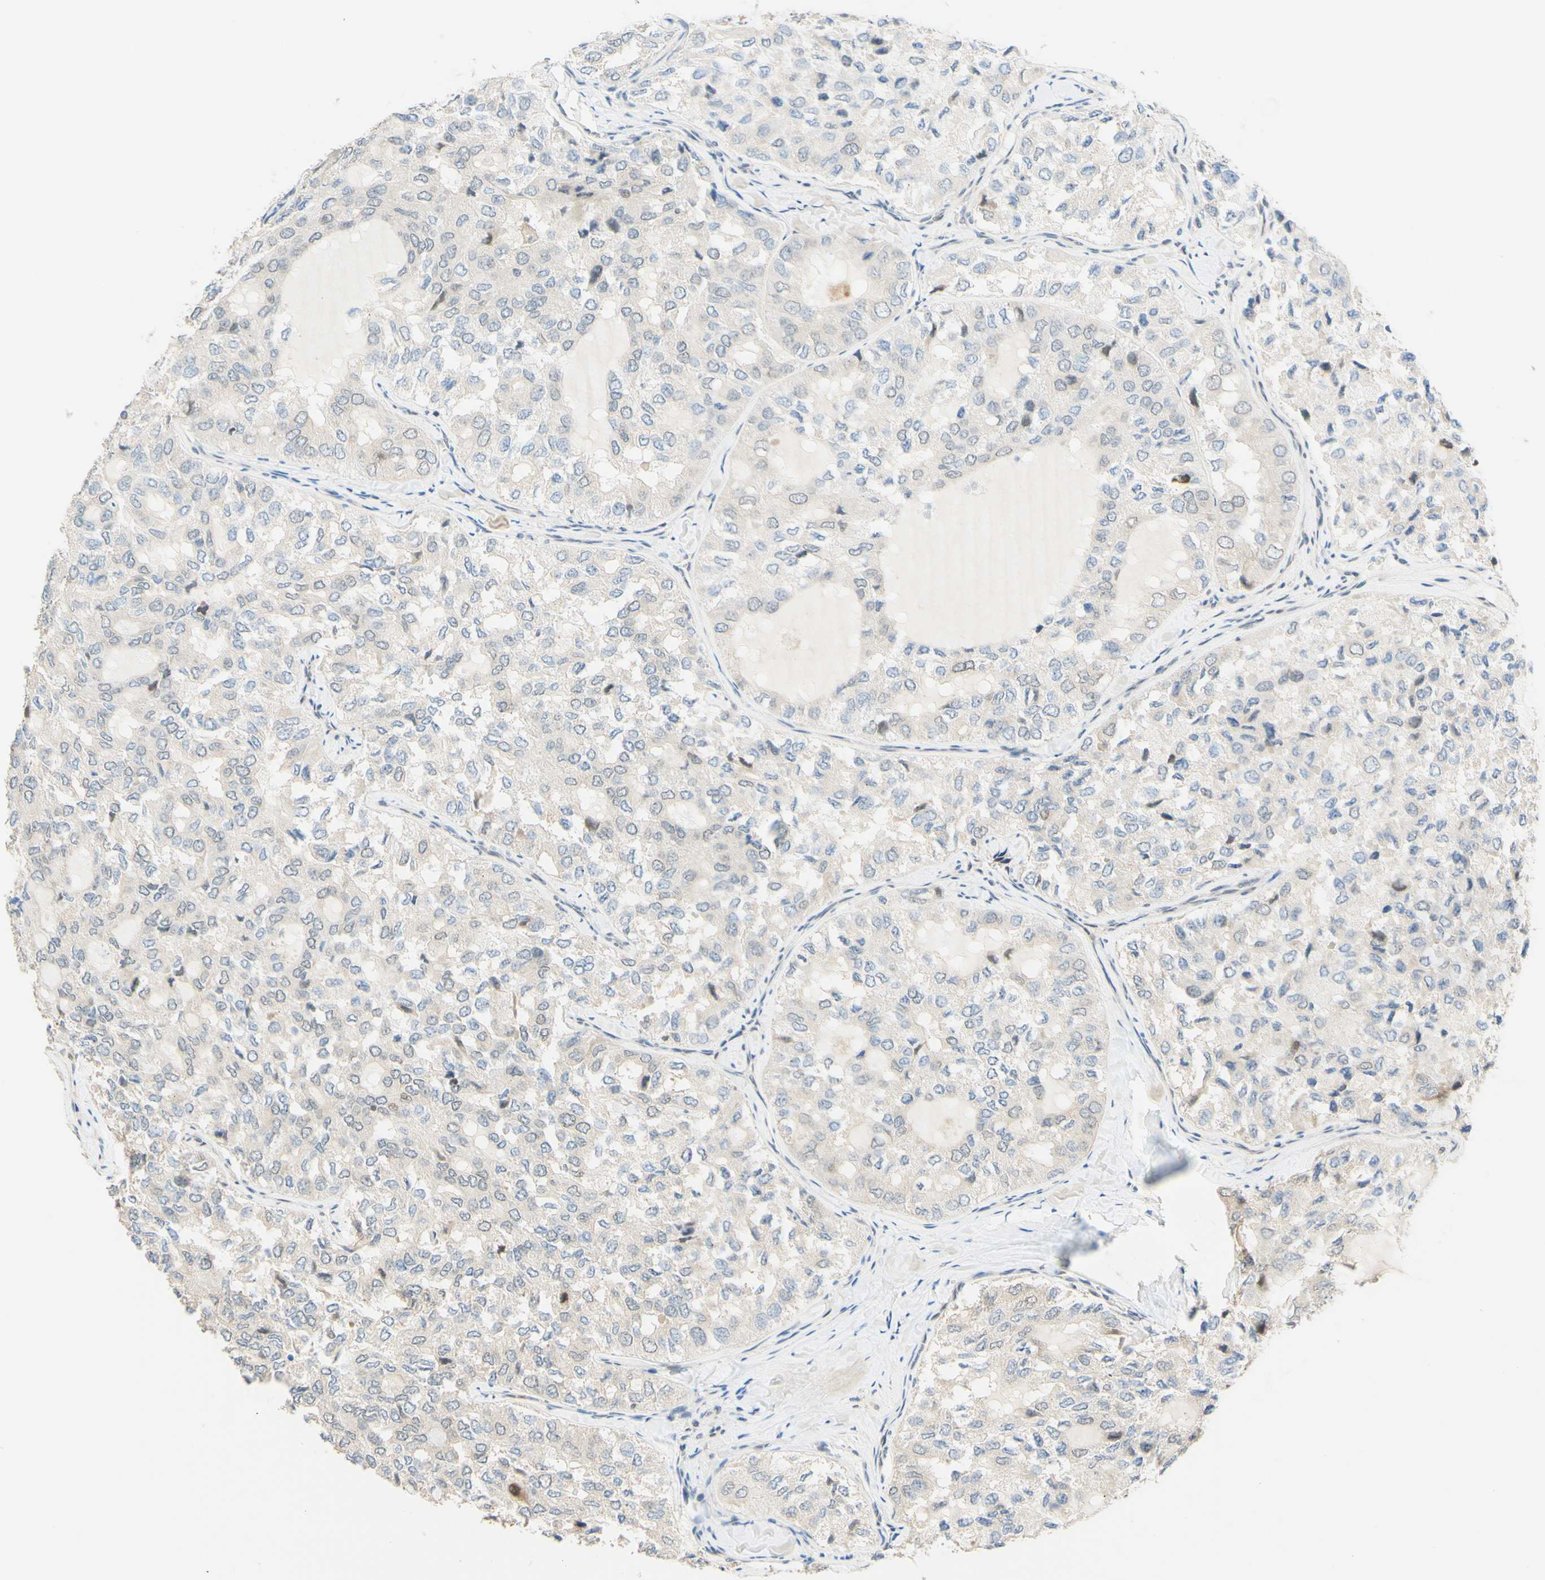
{"staining": {"intensity": "negative", "quantity": "none", "location": "none"}, "tissue": "thyroid cancer", "cell_type": "Tumor cells", "image_type": "cancer", "snomed": [{"axis": "morphology", "description": "Follicular adenoma carcinoma, NOS"}, {"axis": "topography", "description": "Thyroid gland"}], "caption": "Immunohistochemistry (IHC) of human thyroid cancer reveals no expression in tumor cells. (DAB (3,3'-diaminobenzidine) immunohistochemistry visualized using brightfield microscopy, high magnification).", "gene": "C2CD2L", "patient": {"sex": "male", "age": 75}}